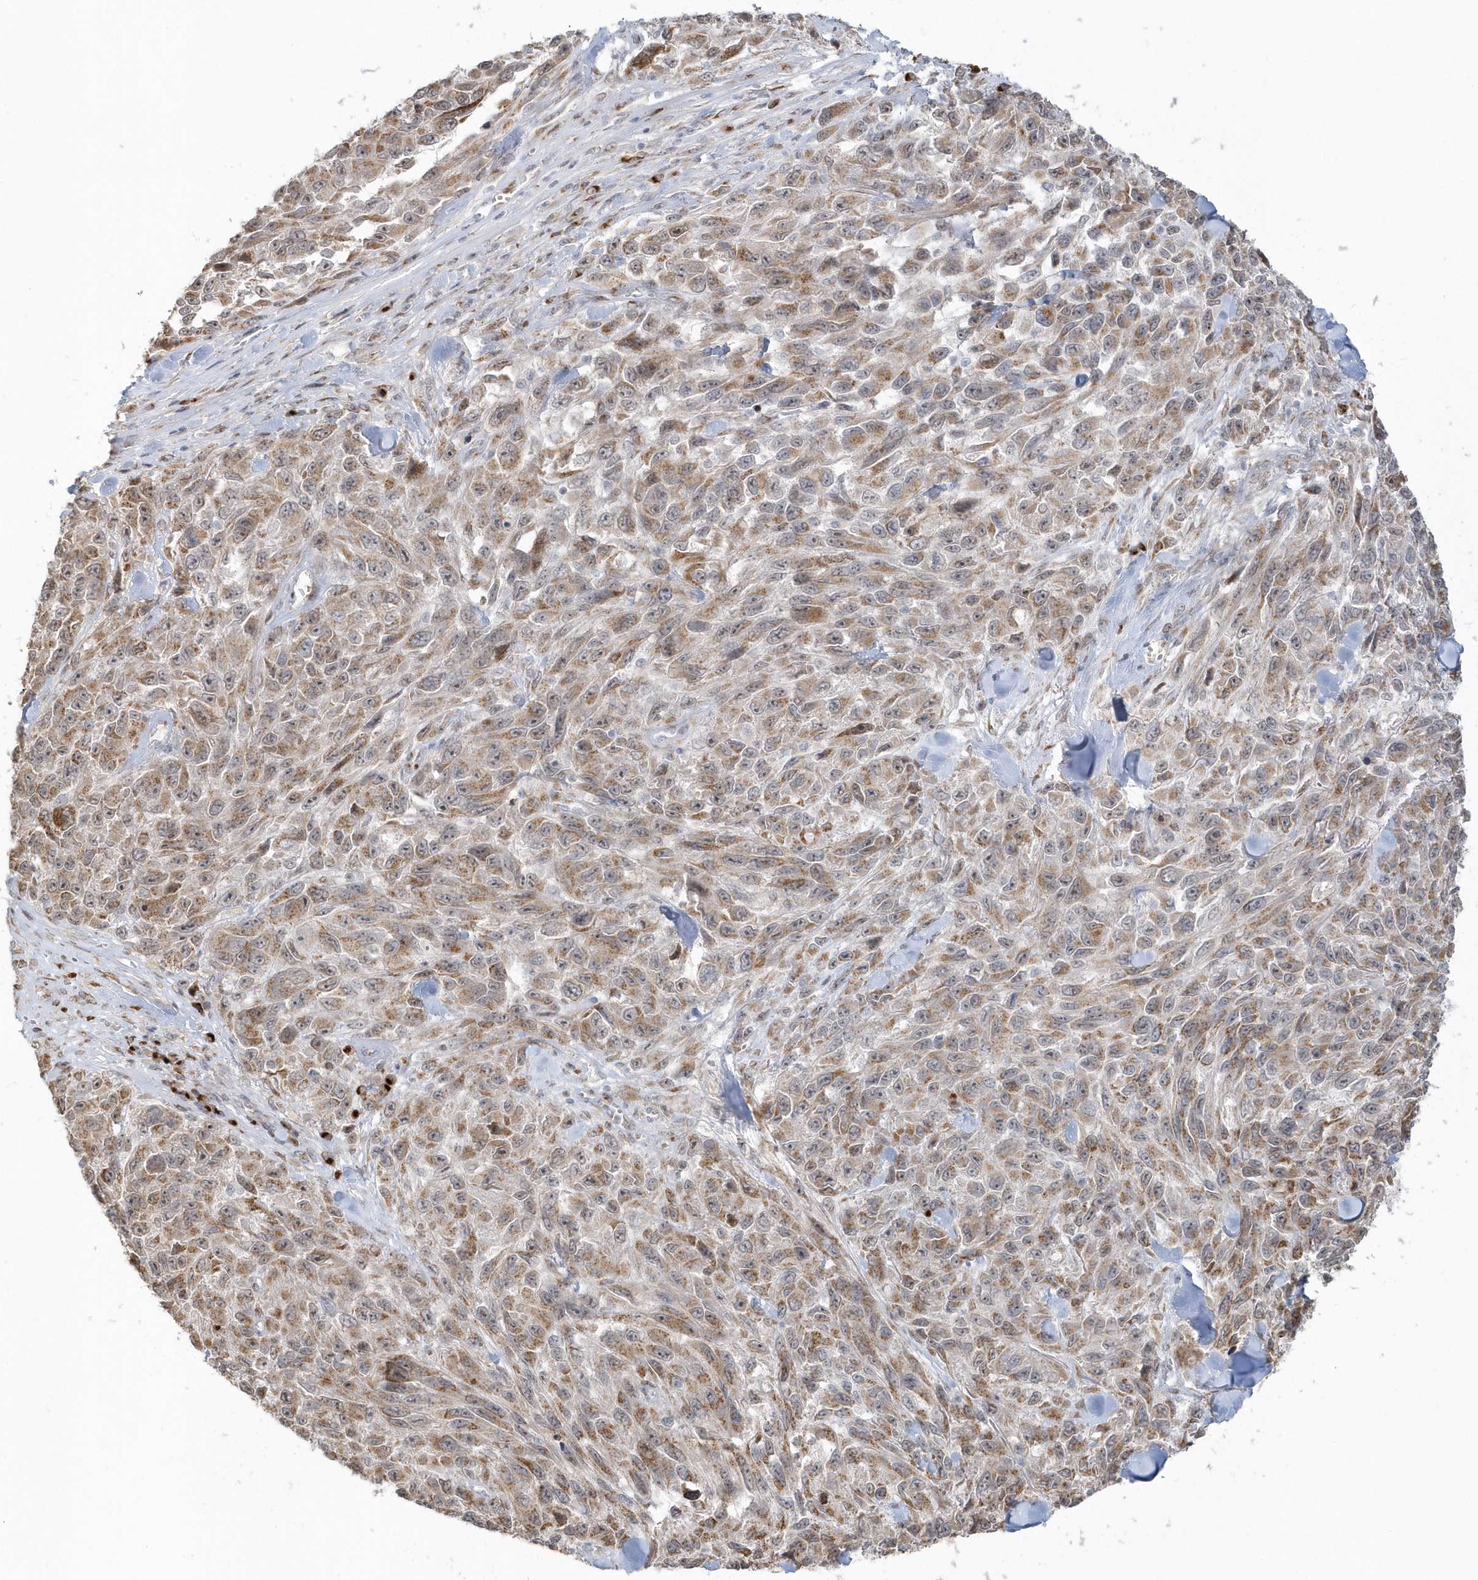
{"staining": {"intensity": "moderate", "quantity": ">75%", "location": "cytoplasmic/membranous"}, "tissue": "melanoma", "cell_type": "Tumor cells", "image_type": "cancer", "snomed": [{"axis": "morphology", "description": "Malignant melanoma, NOS"}, {"axis": "topography", "description": "Skin"}], "caption": "Tumor cells exhibit moderate cytoplasmic/membranous positivity in approximately >75% of cells in melanoma. The staining was performed using DAB (3,3'-diaminobenzidine), with brown indicating positive protein expression. Nuclei are stained blue with hematoxylin.", "gene": "DHFR", "patient": {"sex": "female", "age": 96}}